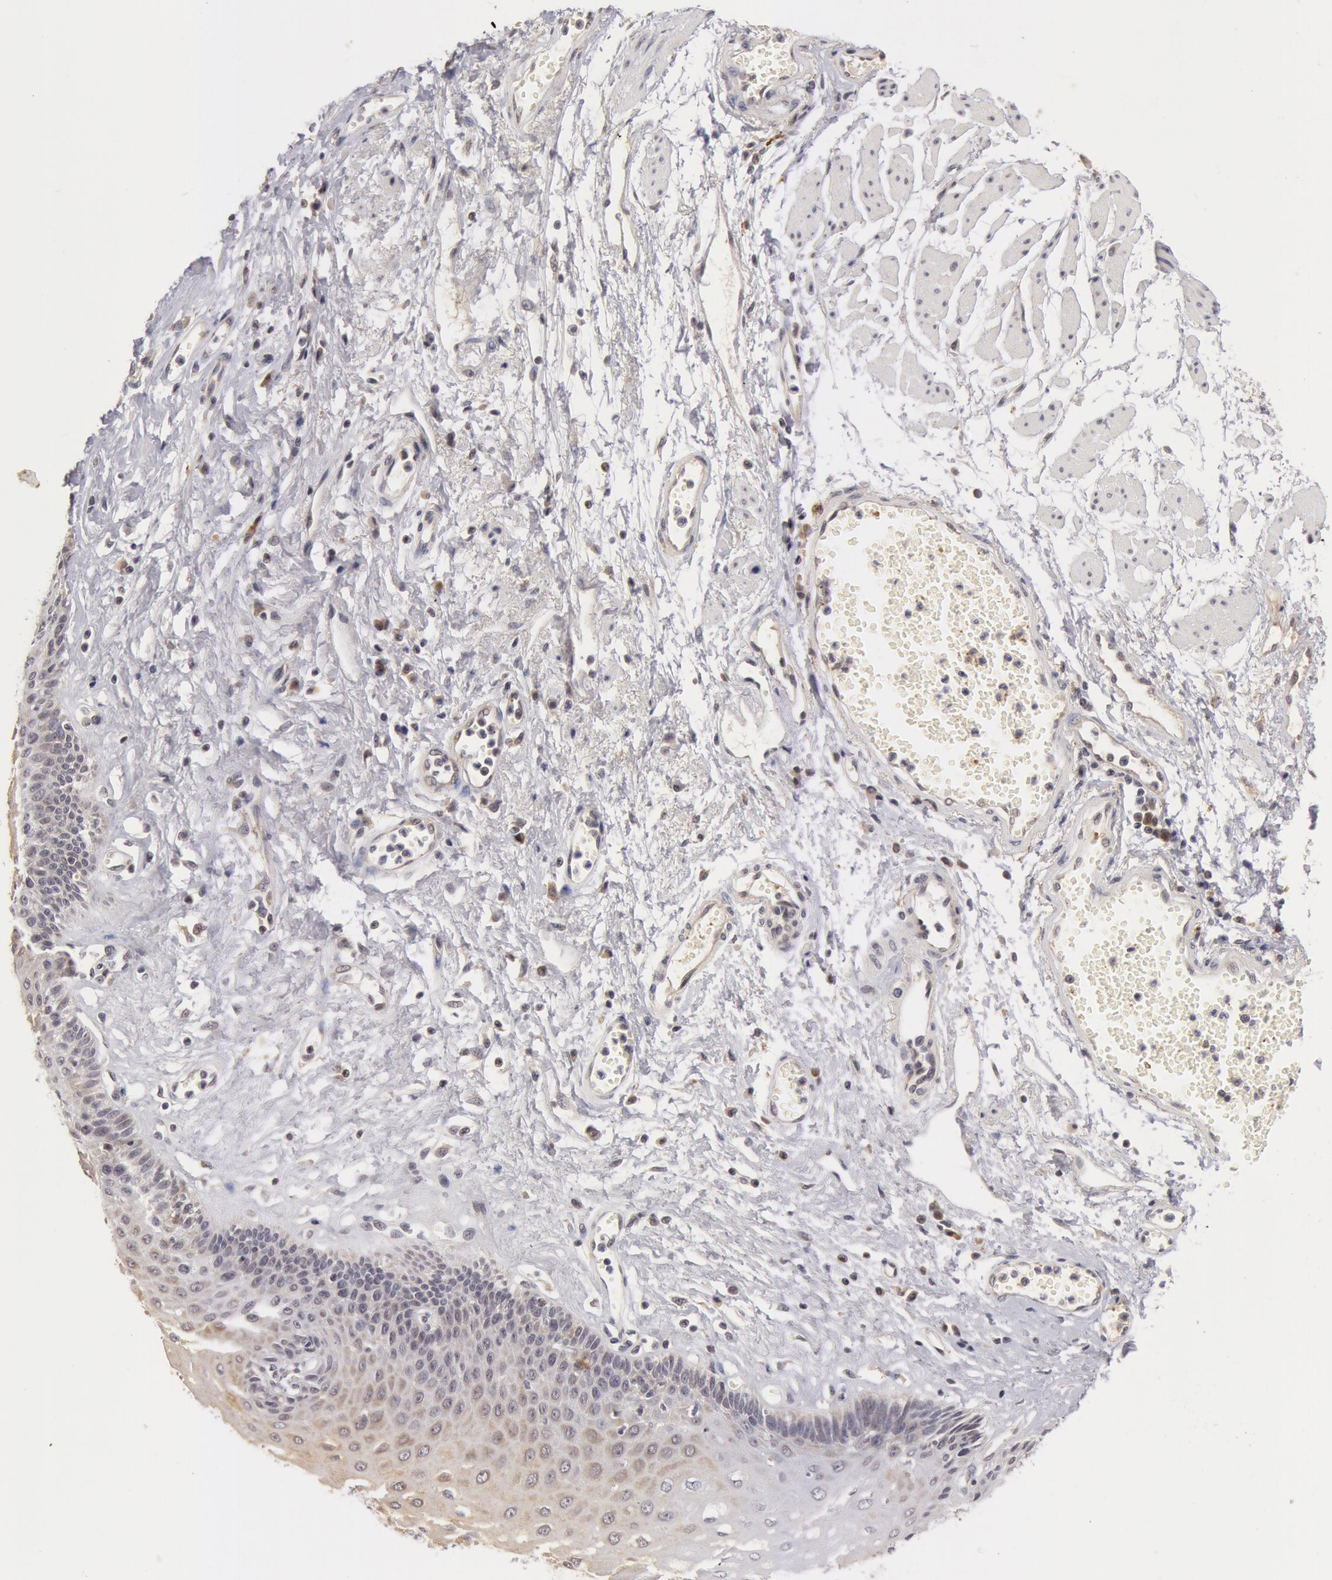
{"staining": {"intensity": "weak", "quantity": "<25%", "location": "cytoplasmic/membranous"}, "tissue": "esophagus", "cell_type": "Squamous epithelial cells", "image_type": "normal", "snomed": [{"axis": "morphology", "description": "Normal tissue, NOS"}, {"axis": "topography", "description": "Esophagus"}], "caption": "IHC of normal esophagus exhibits no staining in squamous epithelial cells.", "gene": "SYTL4", "patient": {"sex": "male", "age": 65}}